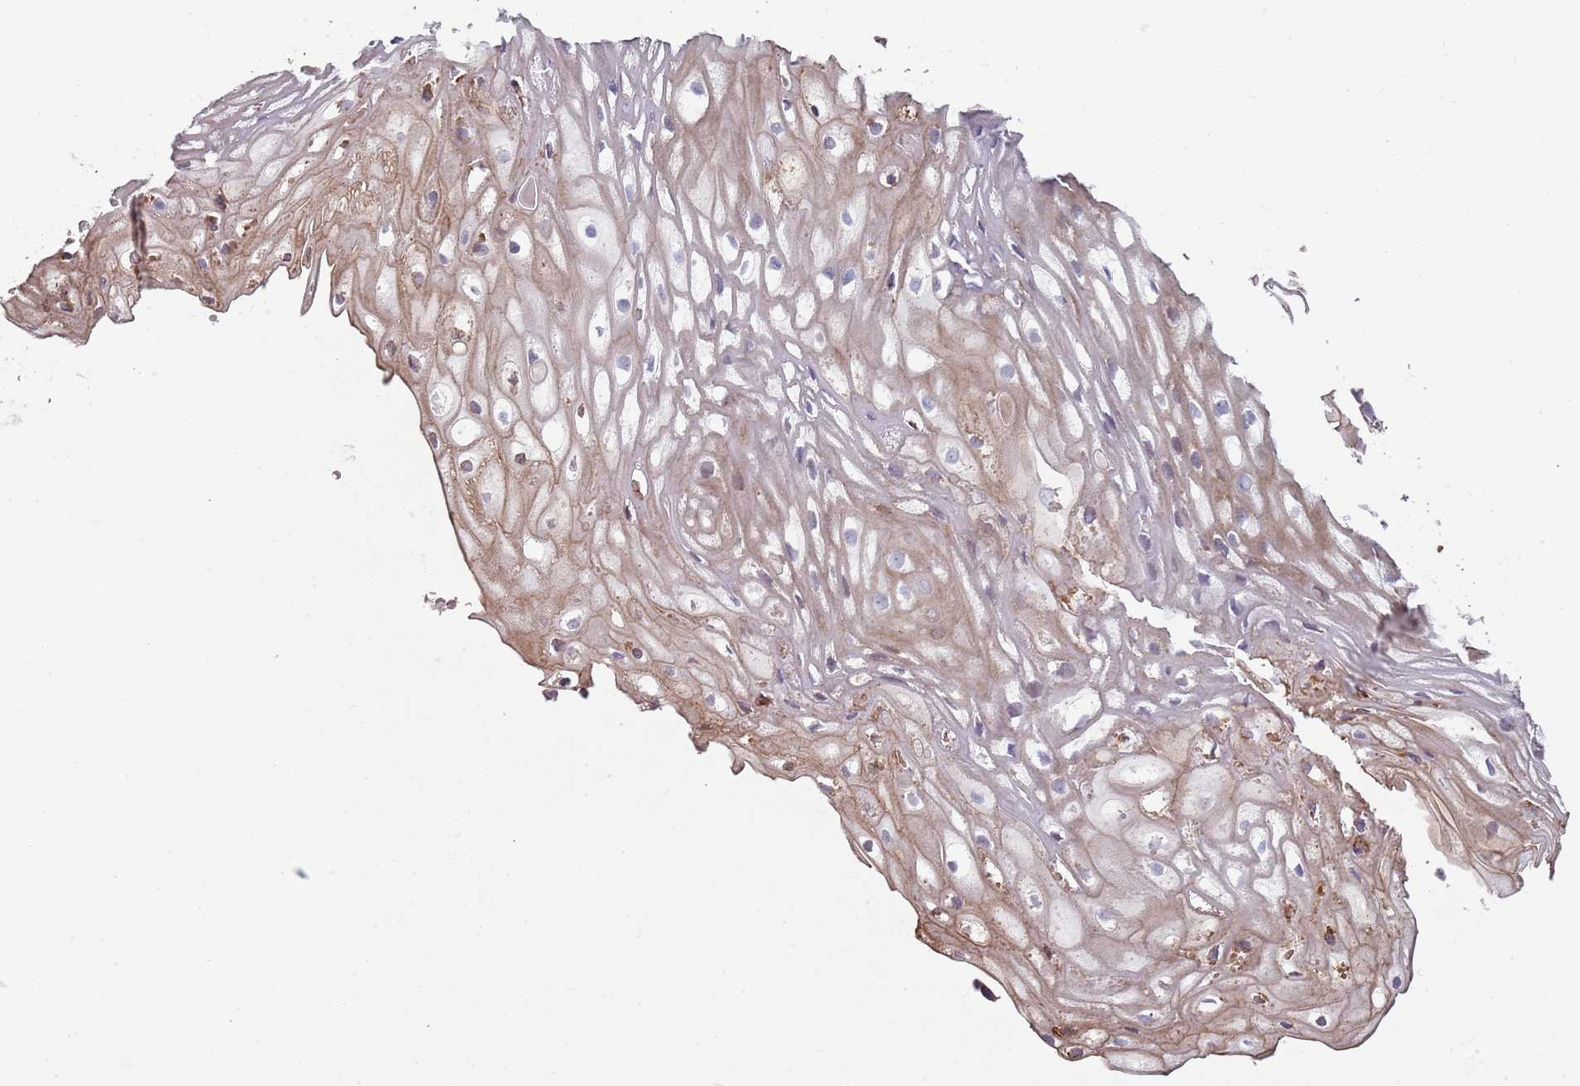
{"staining": {"intensity": "moderate", "quantity": "<25%", "location": "cytoplasmic/membranous"}, "tissue": "vagina", "cell_type": "Squamous epithelial cells", "image_type": "normal", "snomed": [{"axis": "morphology", "description": "Normal tissue, NOS"}, {"axis": "topography", "description": "Vagina"}], "caption": "Immunohistochemistry (DAB) staining of normal vagina shows moderate cytoplasmic/membranous protein staining in about <25% of squamous epithelial cells. The staining was performed using DAB, with brown indicating positive protein expression. Nuclei are stained blue with hematoxylin.", "gene": "ZNF583", "patient": {"sex": "female", "age": 60}}